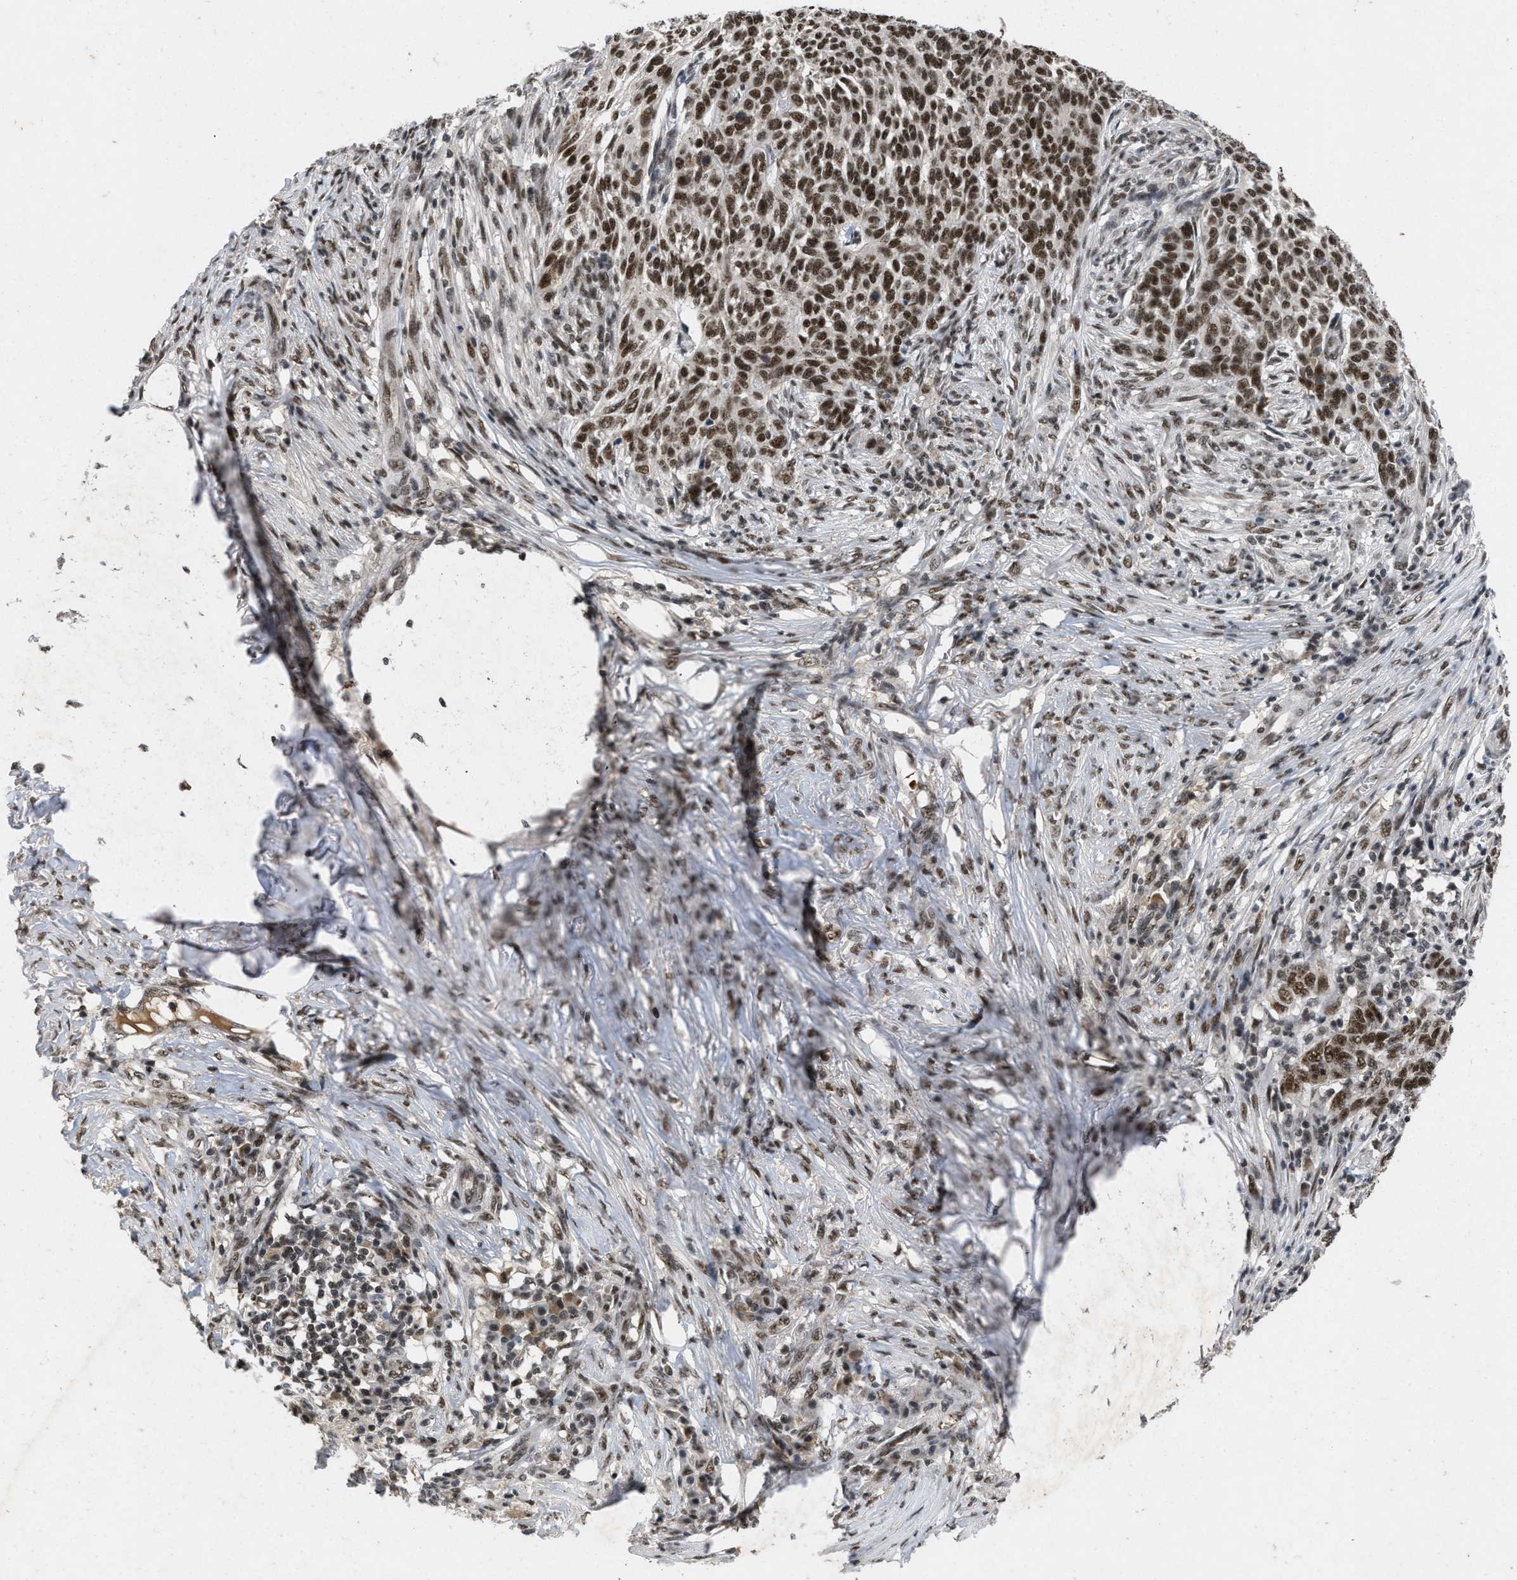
{"staining": {"intensity": "moderate", "quantity": ">75%", "location": "nuclear"}, "tissue": "skin cancer", "cell_type": "Tumor cells", "image_type": "cancer", "snomed": [{"axis": "morphology", "description": "Basal cell carcinoma"}, {"axis": "topography", "description": "Skin"}], "caption": "An image of skin cancer stained for a protein demonstrates moderate nuclear brown staining in tumor cells.", "gene": "ZNF346", "patient": {"sex": "male", "age": 85}}